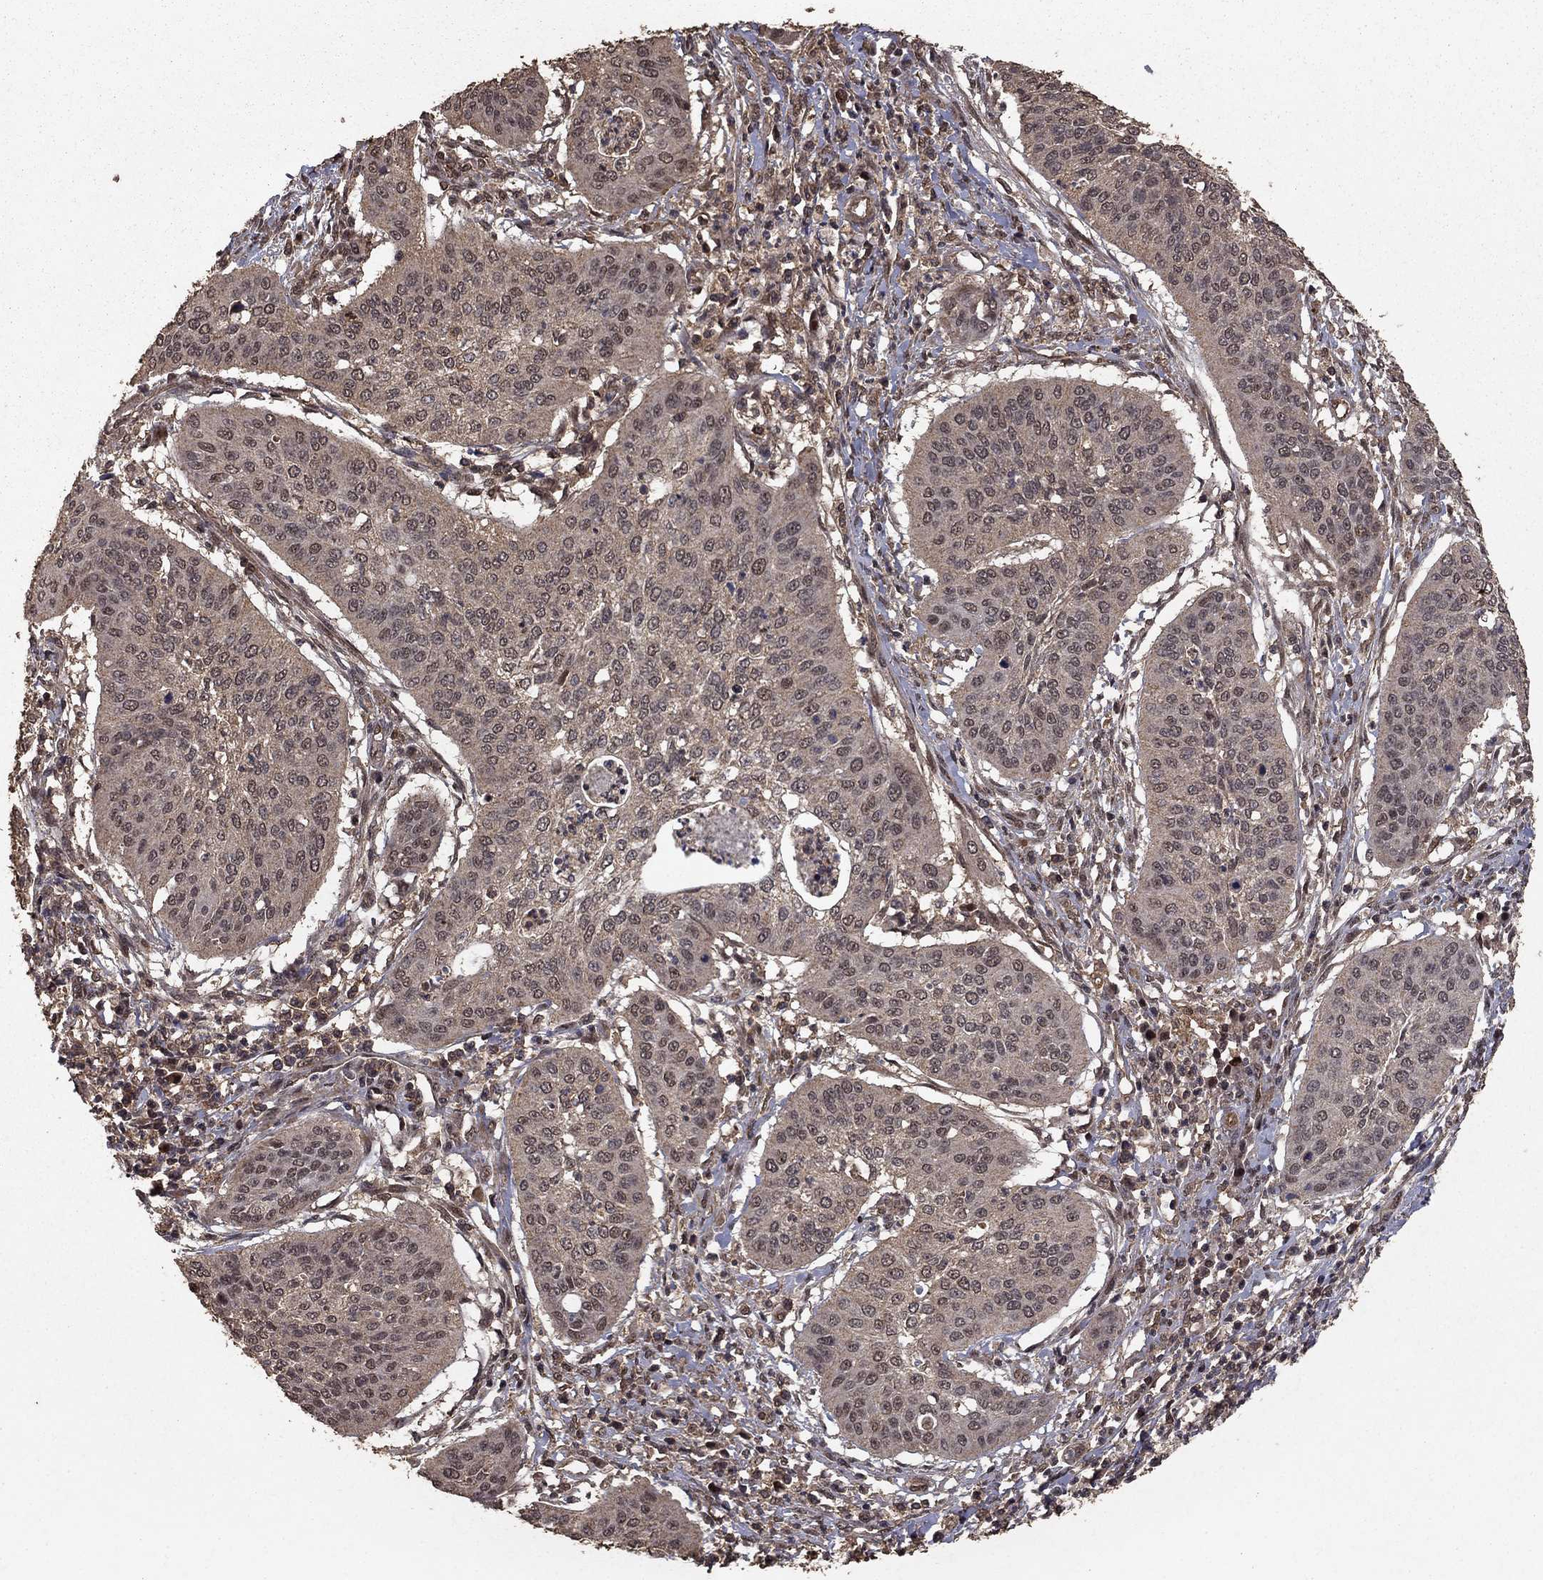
{"staining": {"intensity": "negative", "quantity": "none", "location": "none"}, "tissue": "cervical cancer", "cell_type": "Tumor cells", "image_type": "cancer", "snomed": [{"axis": "morphology", "description": "Normal tissue, NOS"}, {"axis": "morphology", "description": "Squamous cell carcinoma, NOS"}, {"axis": "topography", "description": "Cervix"}], "caption": "High magnification brightfield microscopy of squamous cell carcinoma (cervical) stained with DAB (brown) and counterstained with hematoxylin (blue): tumor cells show no significant positivity. Brightfield microscopy of immunohistochemistry (IHC) stained with DAB (3,3'-diaminobenzidine) (brown) and hematoxylin (blue), captured at high magnification.", "gene": "PRDM1", "patient": {"sex": "female", "age": 39}}